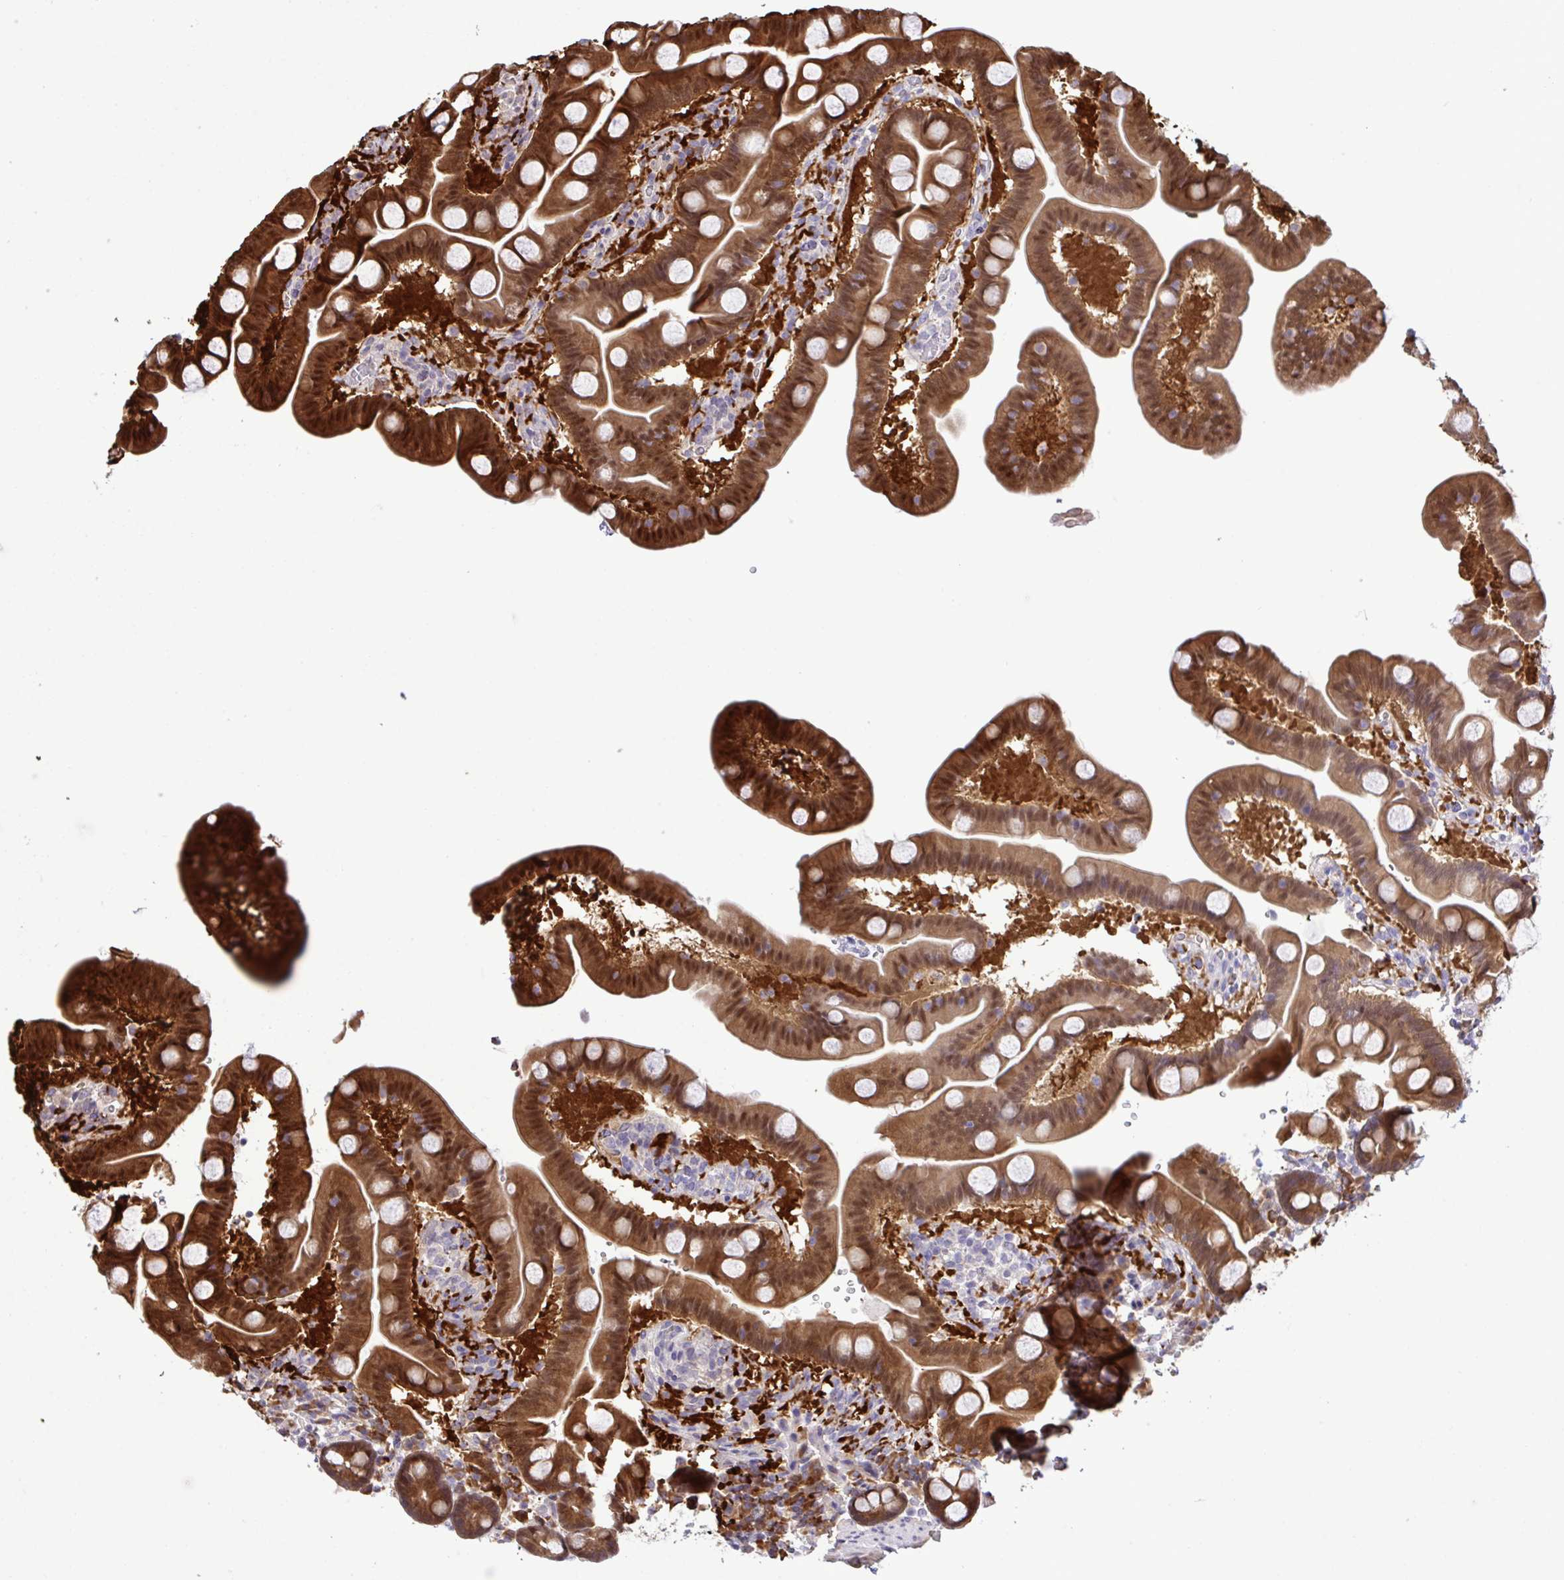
{"staining": {"intensity": "strong", "quantity": ">75%", "location": "cytoplasmic/membranous,nuclear"}, "tissue": "duodenum", "cell_type": "Glandular cells", "image_type": "normal", "snomed": [{"axis": "morphology", "description": "Normal tissue, NOS"}, {"axis": "topography", "description": "Duodenum"}], "caption": "Glandular cells demonstrate strong cytoplasmic/membranous,nuclear positivity in about >75% of cells in unremarkable duodenum.", "gene": "CMPK1", "patient": {"sex": "male", "age": 59}}